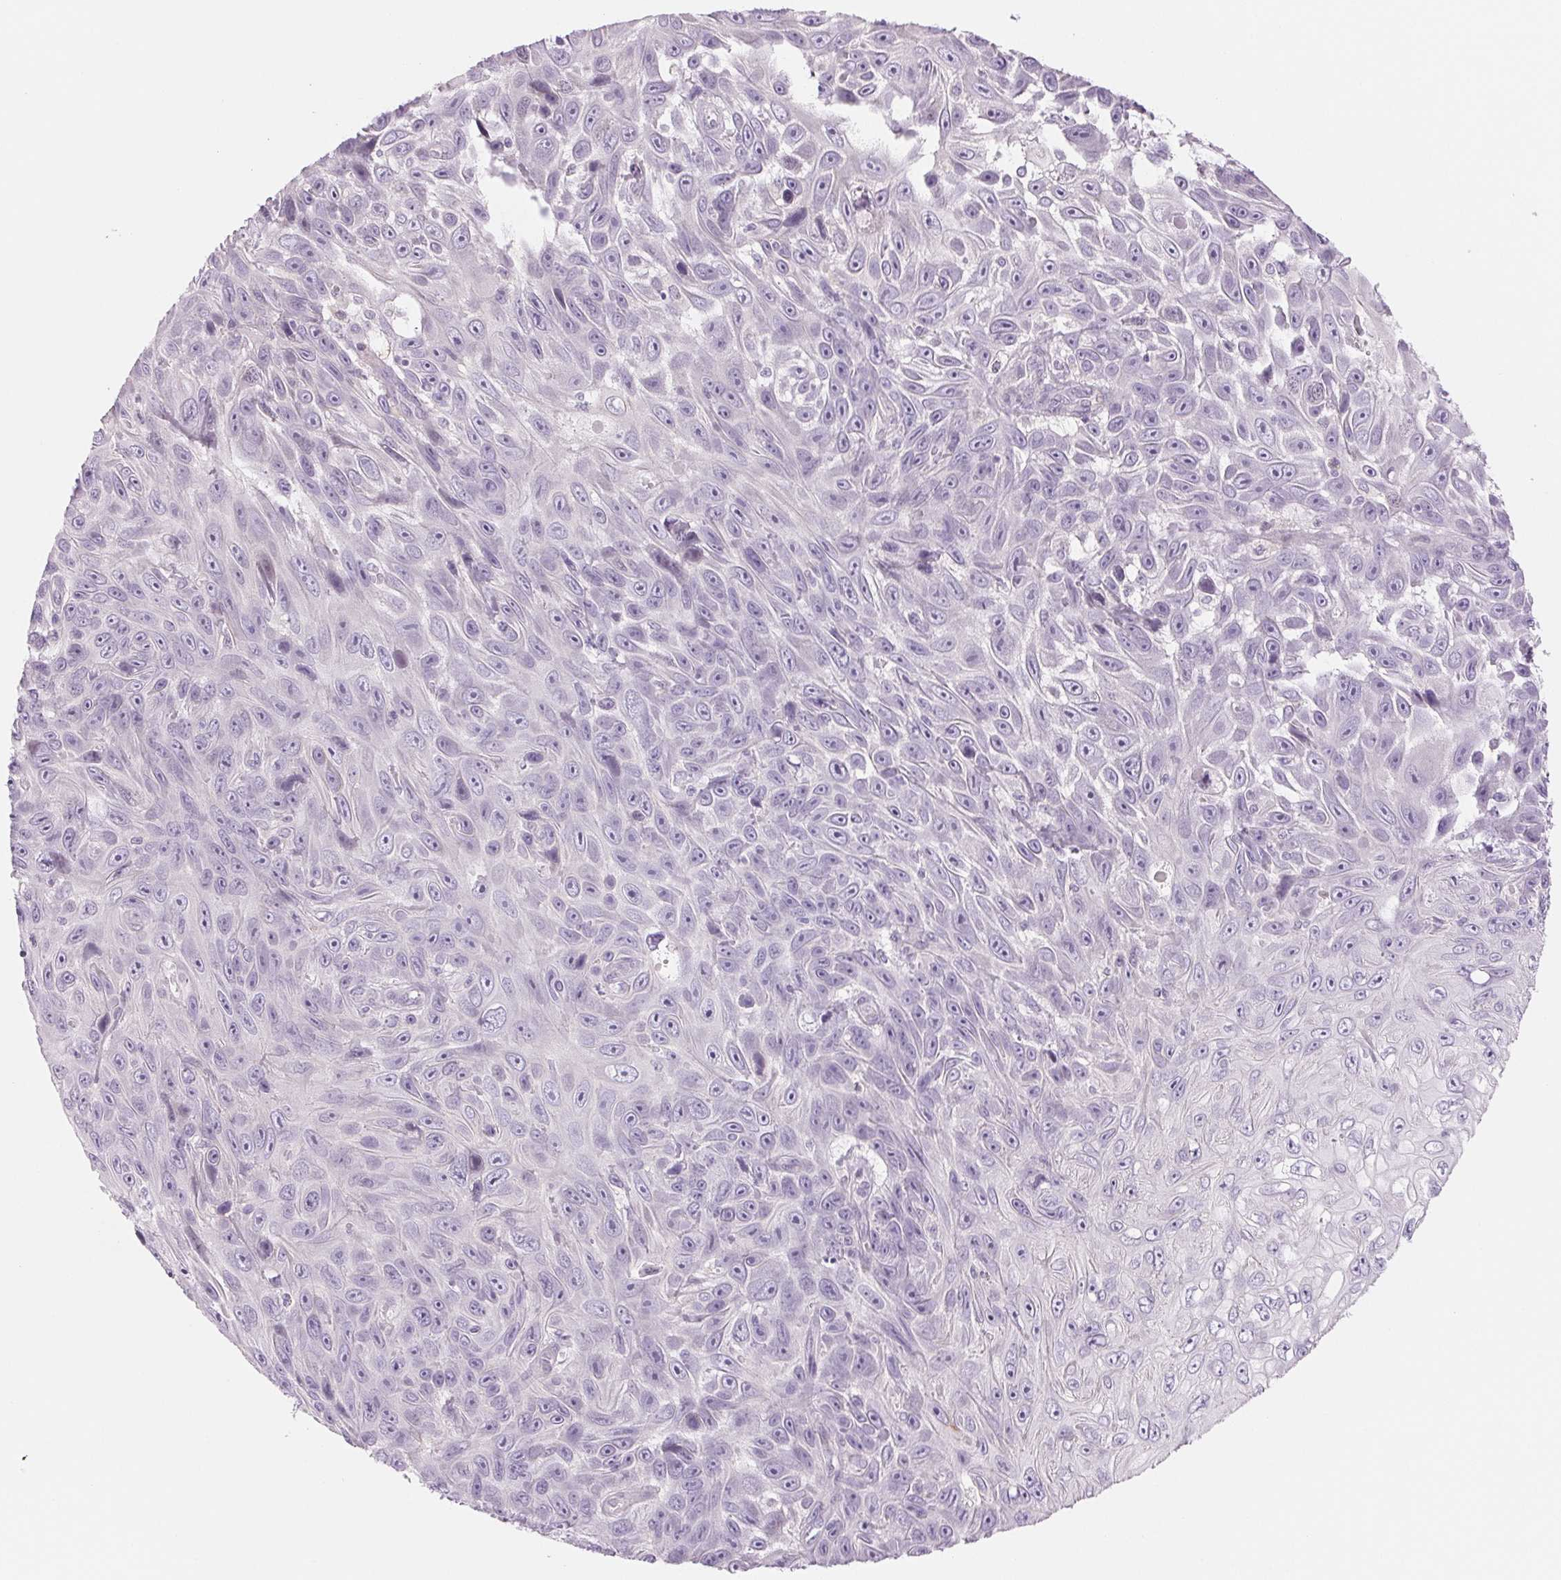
{"staining": {"intensity": "negative", "quantity": "none", "location": "none"}, "tissue": "skin cancer", "cell_type": "Tumor cells", "image_type": "cancer", "snomed": [{"axis": "morphology", "description": "Squamous cell carcinoma, NOS"}, {"axis": "topography", "description": "Skin"}], "caption": "Squamous cell carcinoma (skin) was stained to show a protein in brown. There is no significant positivity in tumor cells.", "gene": "CCDC168", "patient": {"sex": "male", "age": 82}}